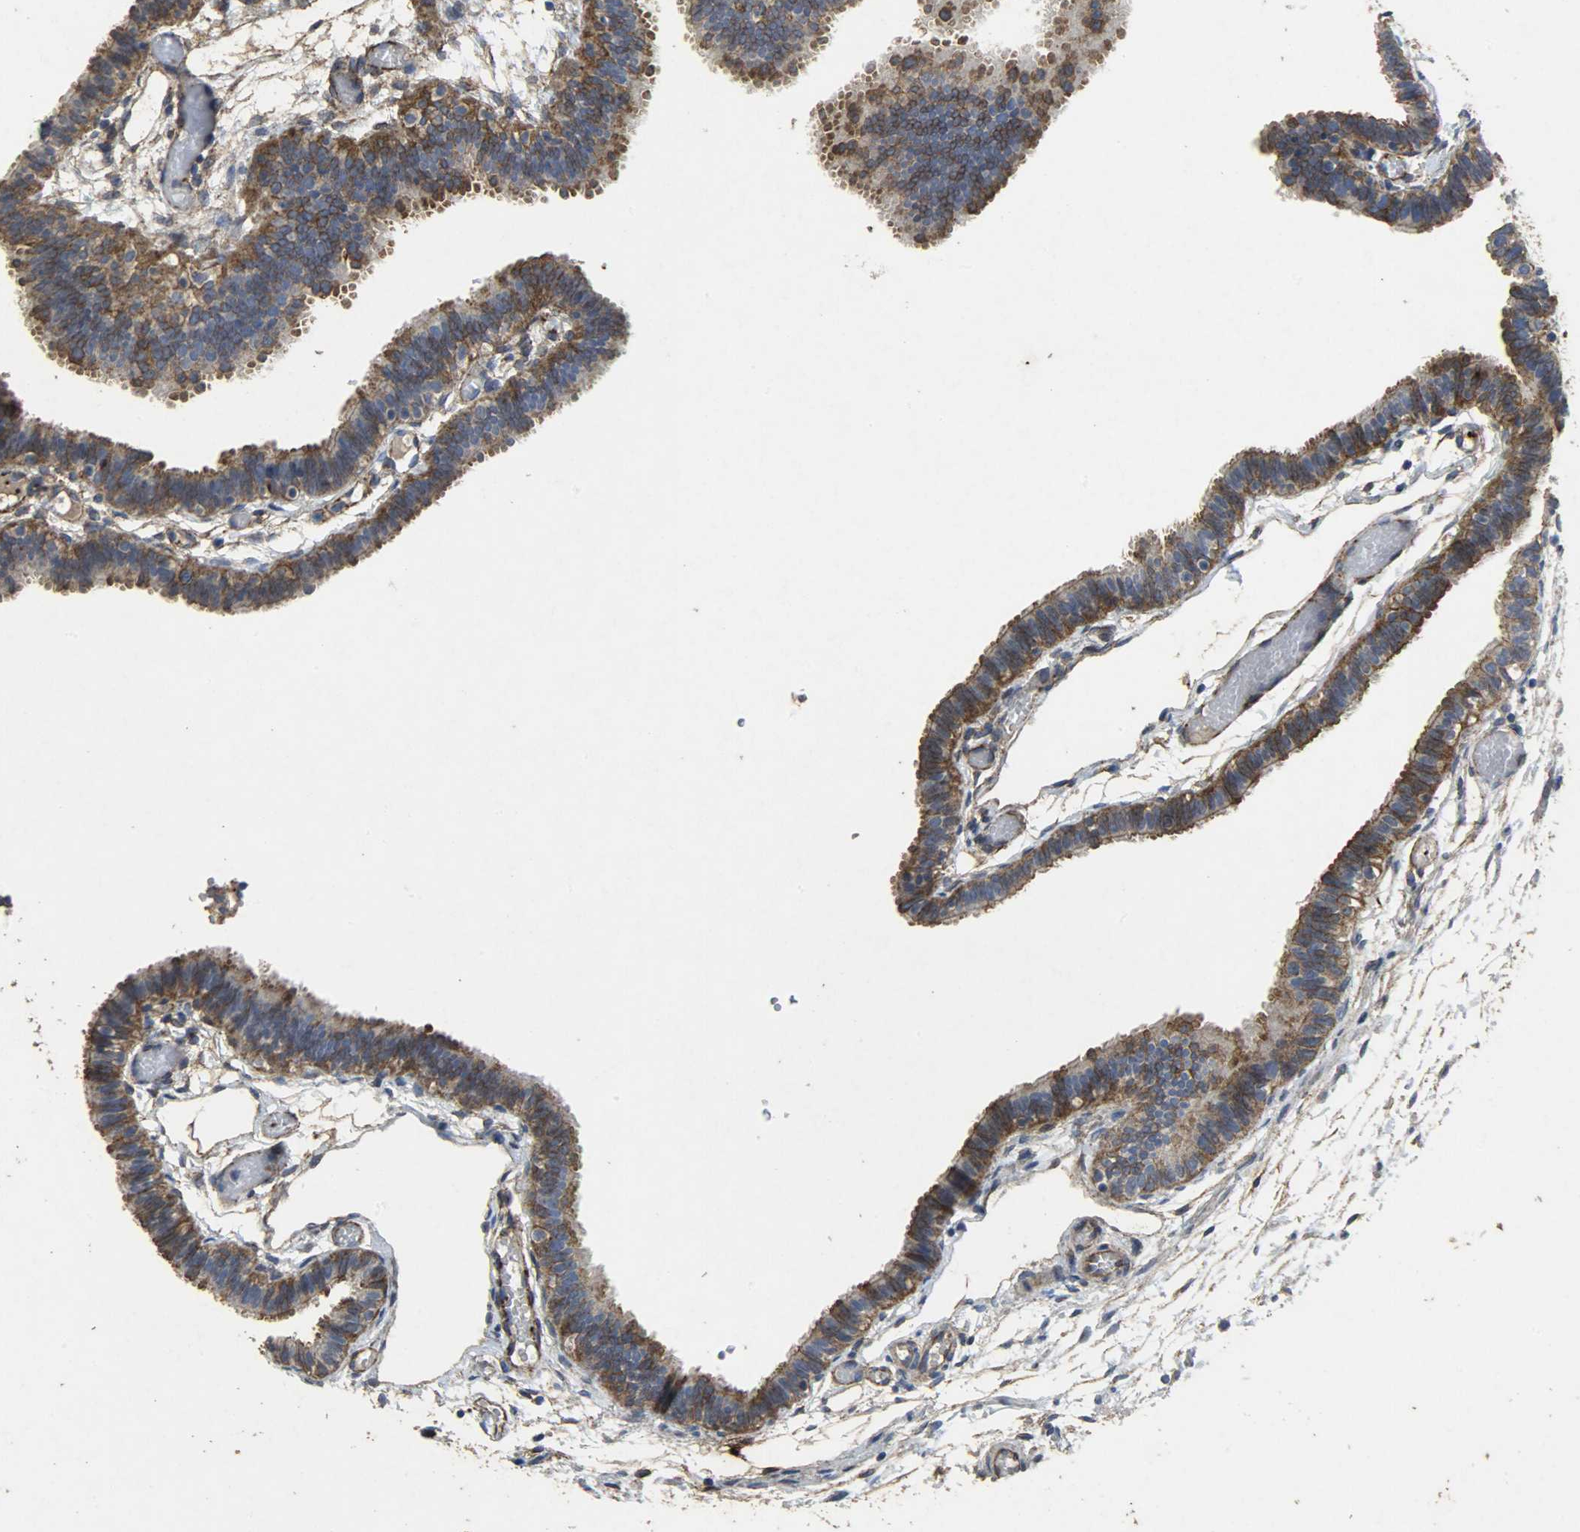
{"staining": {"intensity": "strong", "quantity": "25%-75%", "location": "cytoplasmic/membranous"}, "tissue": "fallopian tube", "cell_type": "Glandular cells", "image_type": "normal", "snomed": [{"axis": "morphology", "description": "Normal tissue, NOS"}, {"axis": "topography", "description": "Fallopian tube"}], "caption": "Unremarkable fallopian tube displays strong cytoplasmic/membranous staining in about 25%-75% of glandular cells The staining is performed using DAB brown chromogen to label protein expression. The nuclei are counter-stained blue using hematoxylin..", "gene": "TPM4", "patient": {"sex": "female", "age": 29}}